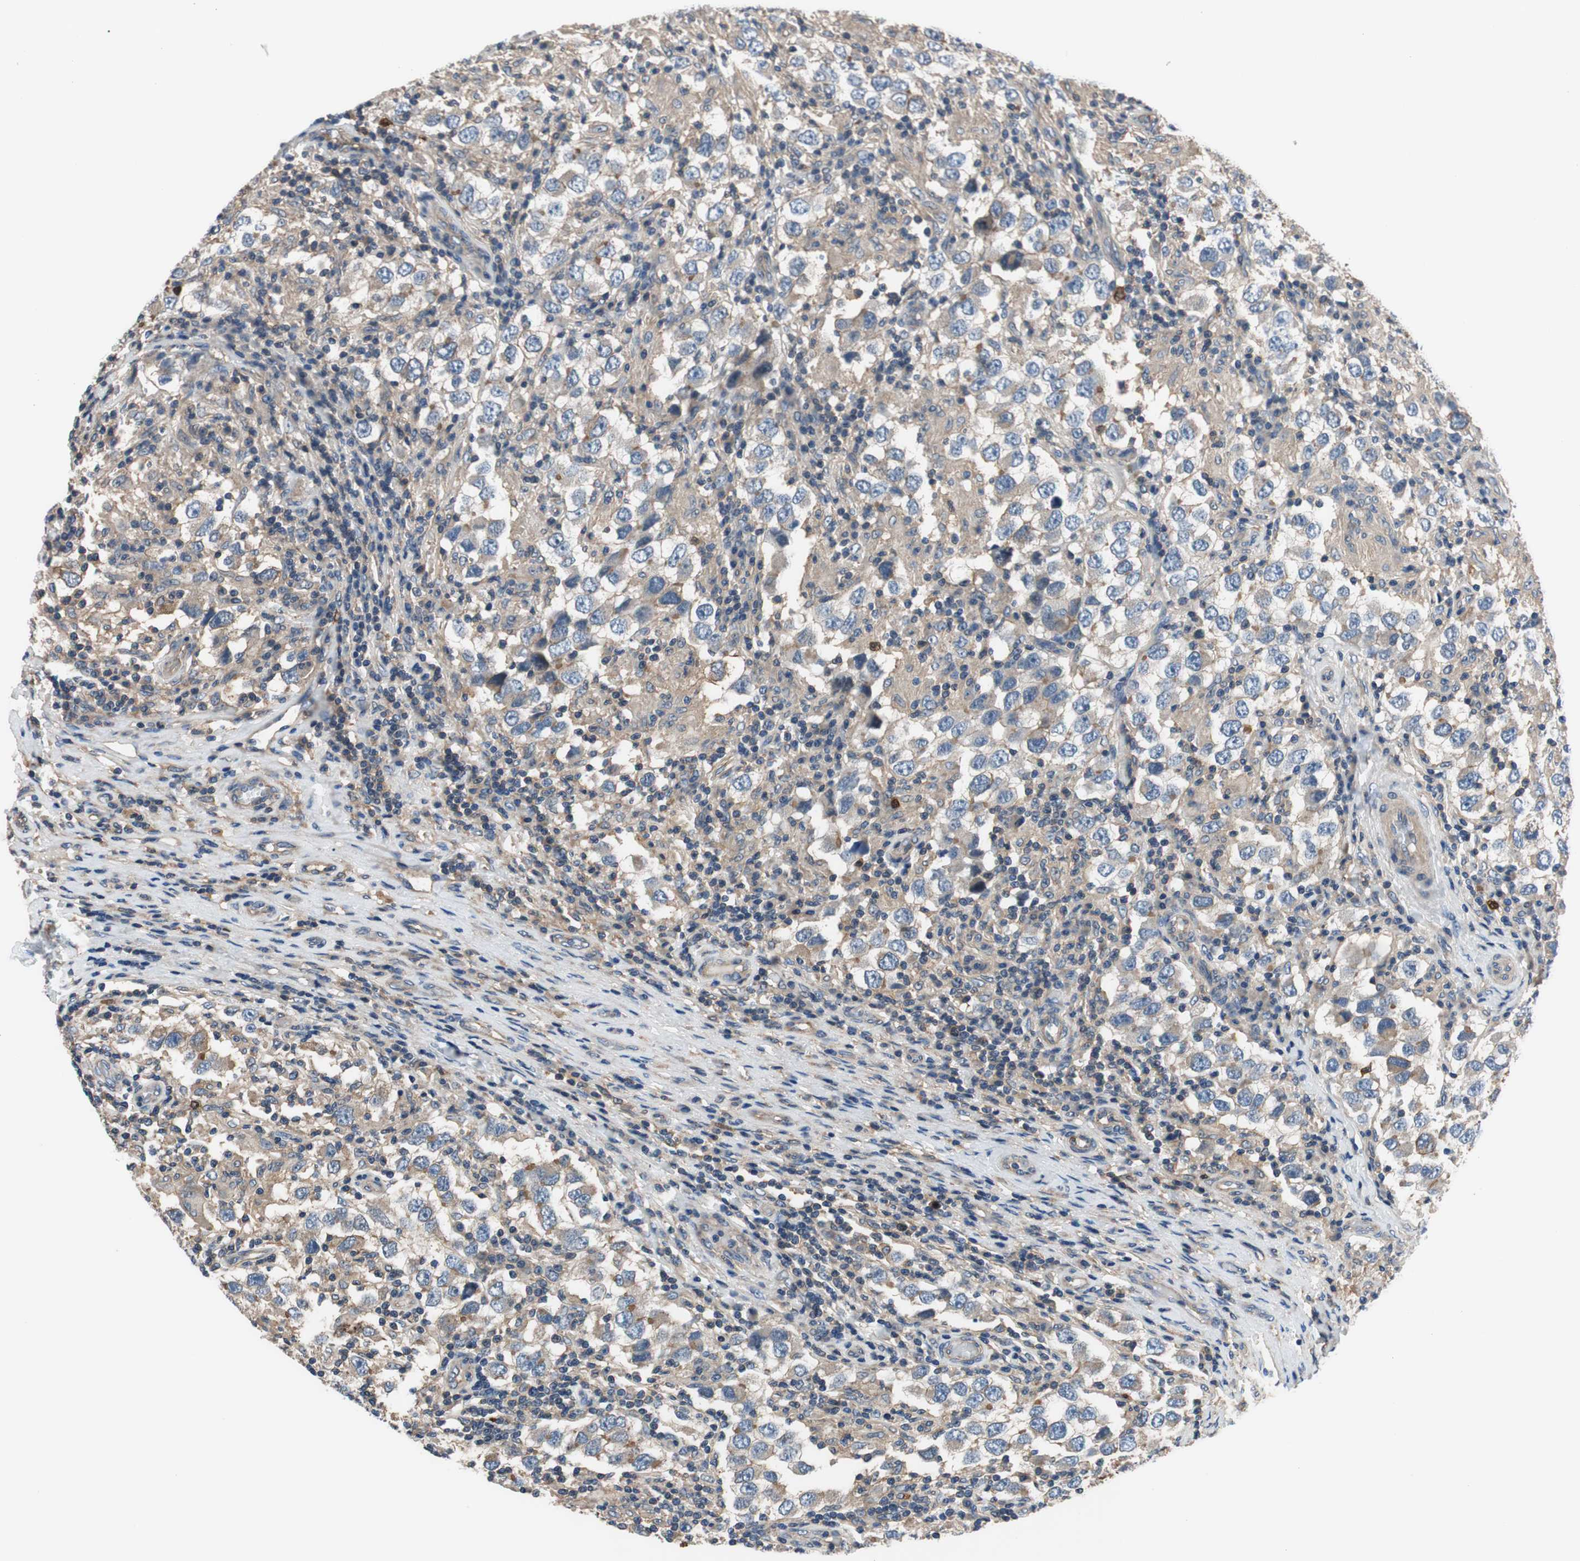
{"staining": {"intensity": "weak", "quantity": ">75%", "location": "cytoplasmic/membranous"}, "tissue": "testis cancer", "cell_type": "Tumor cells", "image_type": "cancer", "snomed": [{"axis": "morphology", "description": "Carcinoma, Embryonal, NOS"}, {"axis": "topography", "description": "Testis"}], "caption": "Tumor cells display weak cytoplasmic/membranous staining in approximately >75% of cells in testis embryonal carcinoma. The staining was performed using DAB to visualize the protein expression in brown, while the nuclei were stained in blue with hematoxylin (Magnification: 20x).", "gene": "CALML3", "patient": {"sex": "male", "age": 21}}